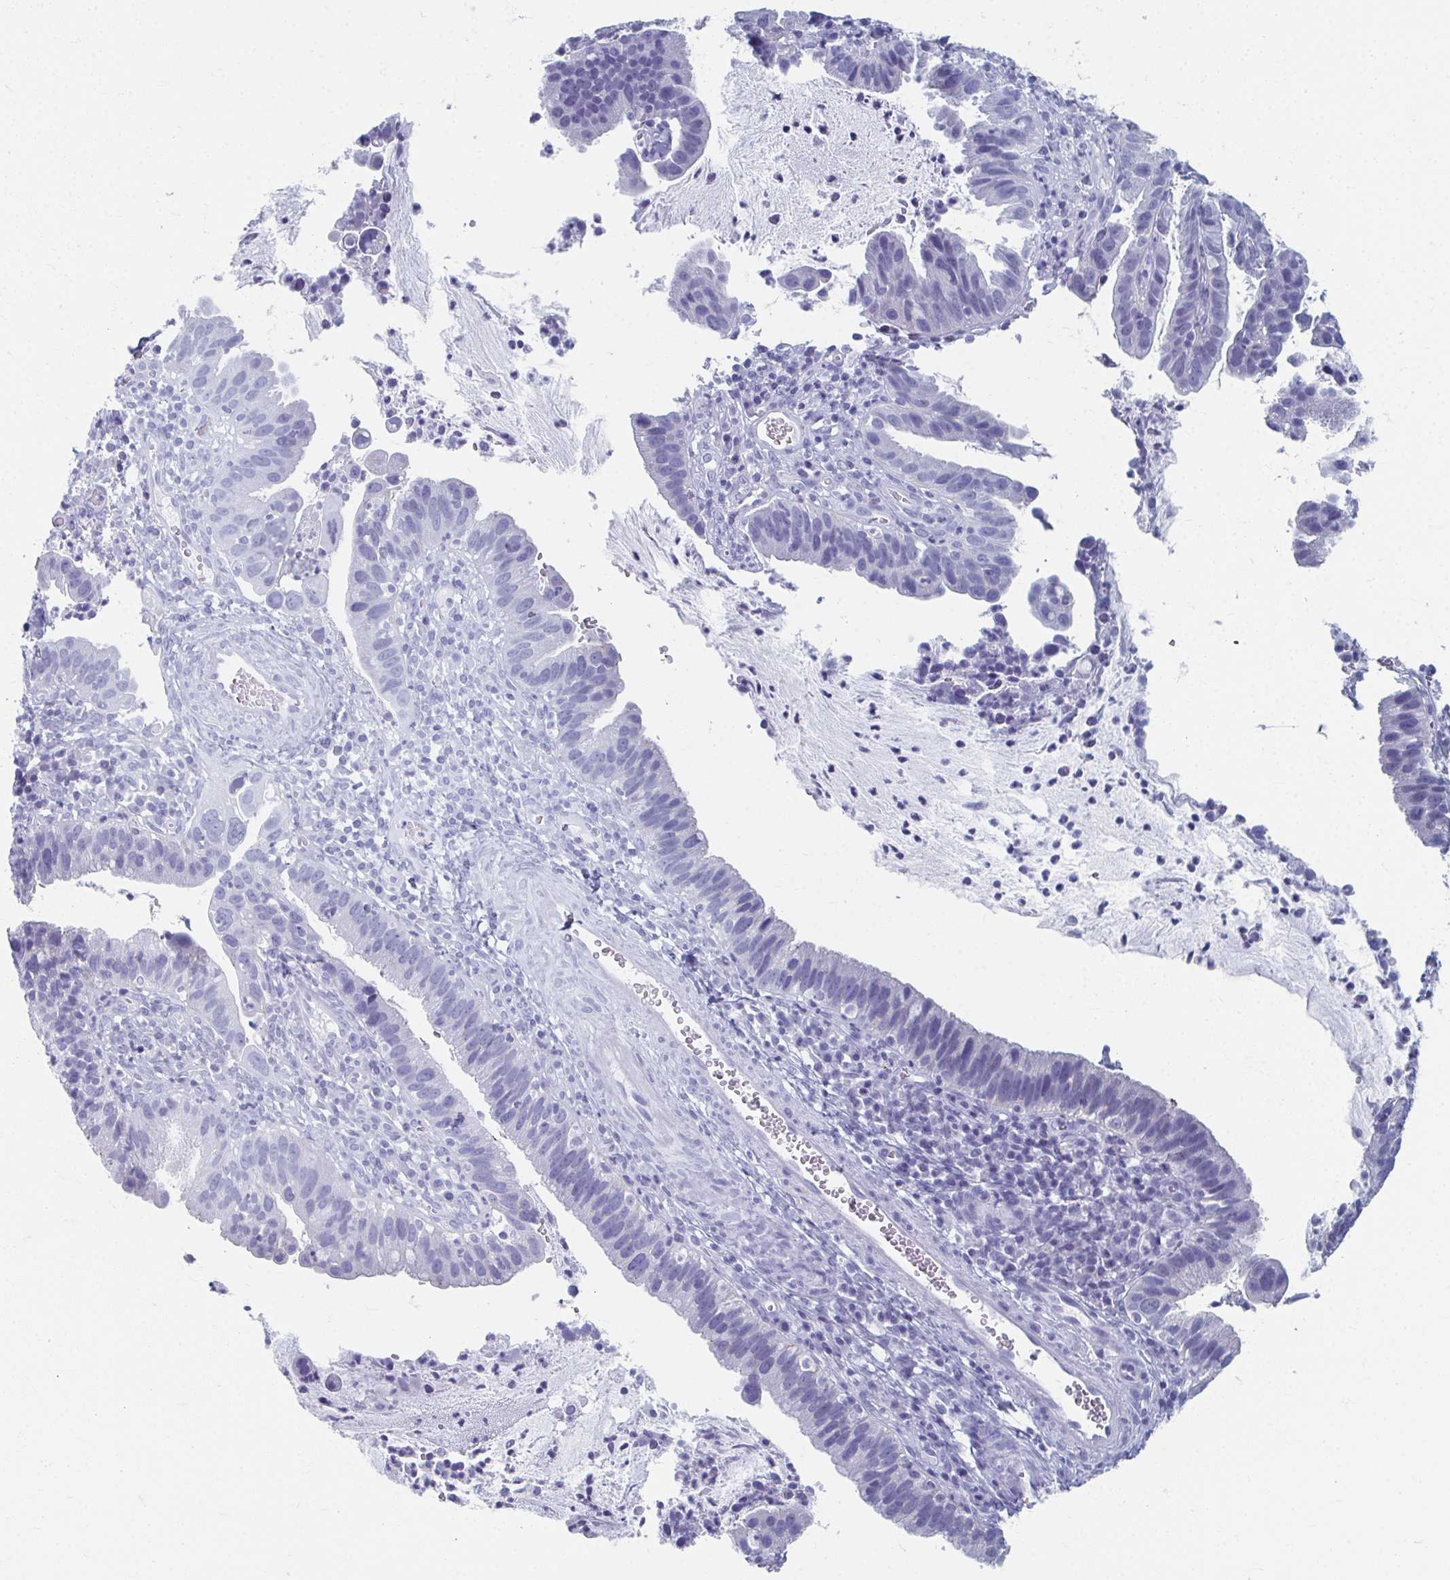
{"staining": {"intensity": "negative", "quantity": "none", "location": "none"}, "tissue": "cervical cancer", "cell_type": "Tumor cells", "image_type": "cancer", "snomed": [{"axis": "morphology", "description": "Adenocarcinoma, NOS"}, {"axis": "topography", "description": "Cervix"}], "caption": "Cervical cancer was stained to show a protein in brown. There is no significant expression in tumor cells.", "gene": "GHRL", "patient": {"sex": "female", "age": 34}}